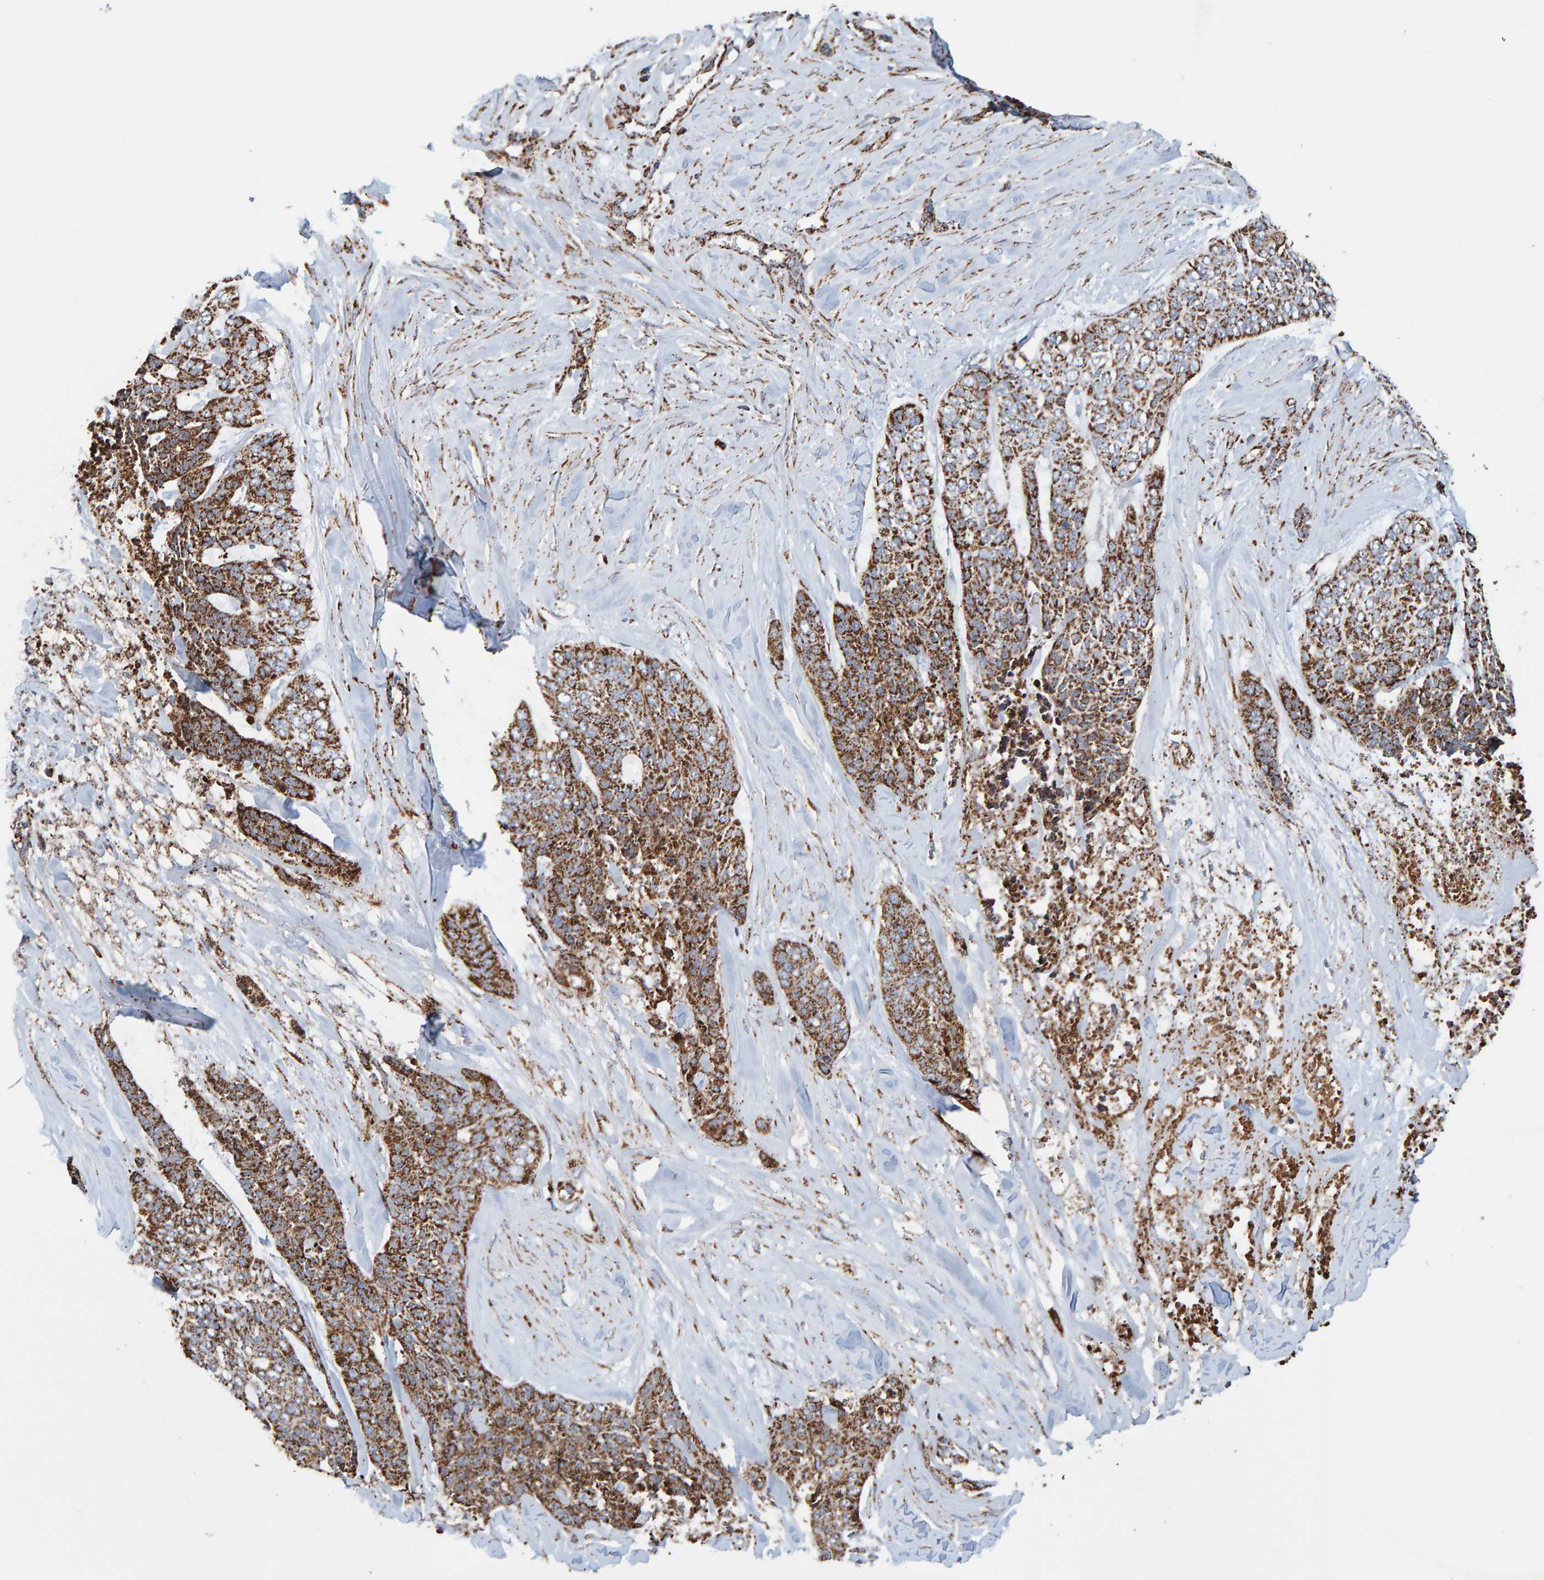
{"staining": {"intensity": "strong", "quantity": "25%-75%", "location": "cytoplasmic/membranous"}, "tissue": "skin cancer", "cell_type": "Tumor cells", "image_type": "cancer", "snomed": [{"axis": "morphology", "description": "Basal cell carcinoma"}, {"axis": "topography", "description": "Skin"}], "caption": "Protein positivity by immunohistochemistry reveals strong cytoplasmic/membranous expression in approximately 25%-75% of tumor cells in skin cancer.", "gene": "MRPL45", "patient": {"sex": "female", "age": 64}}